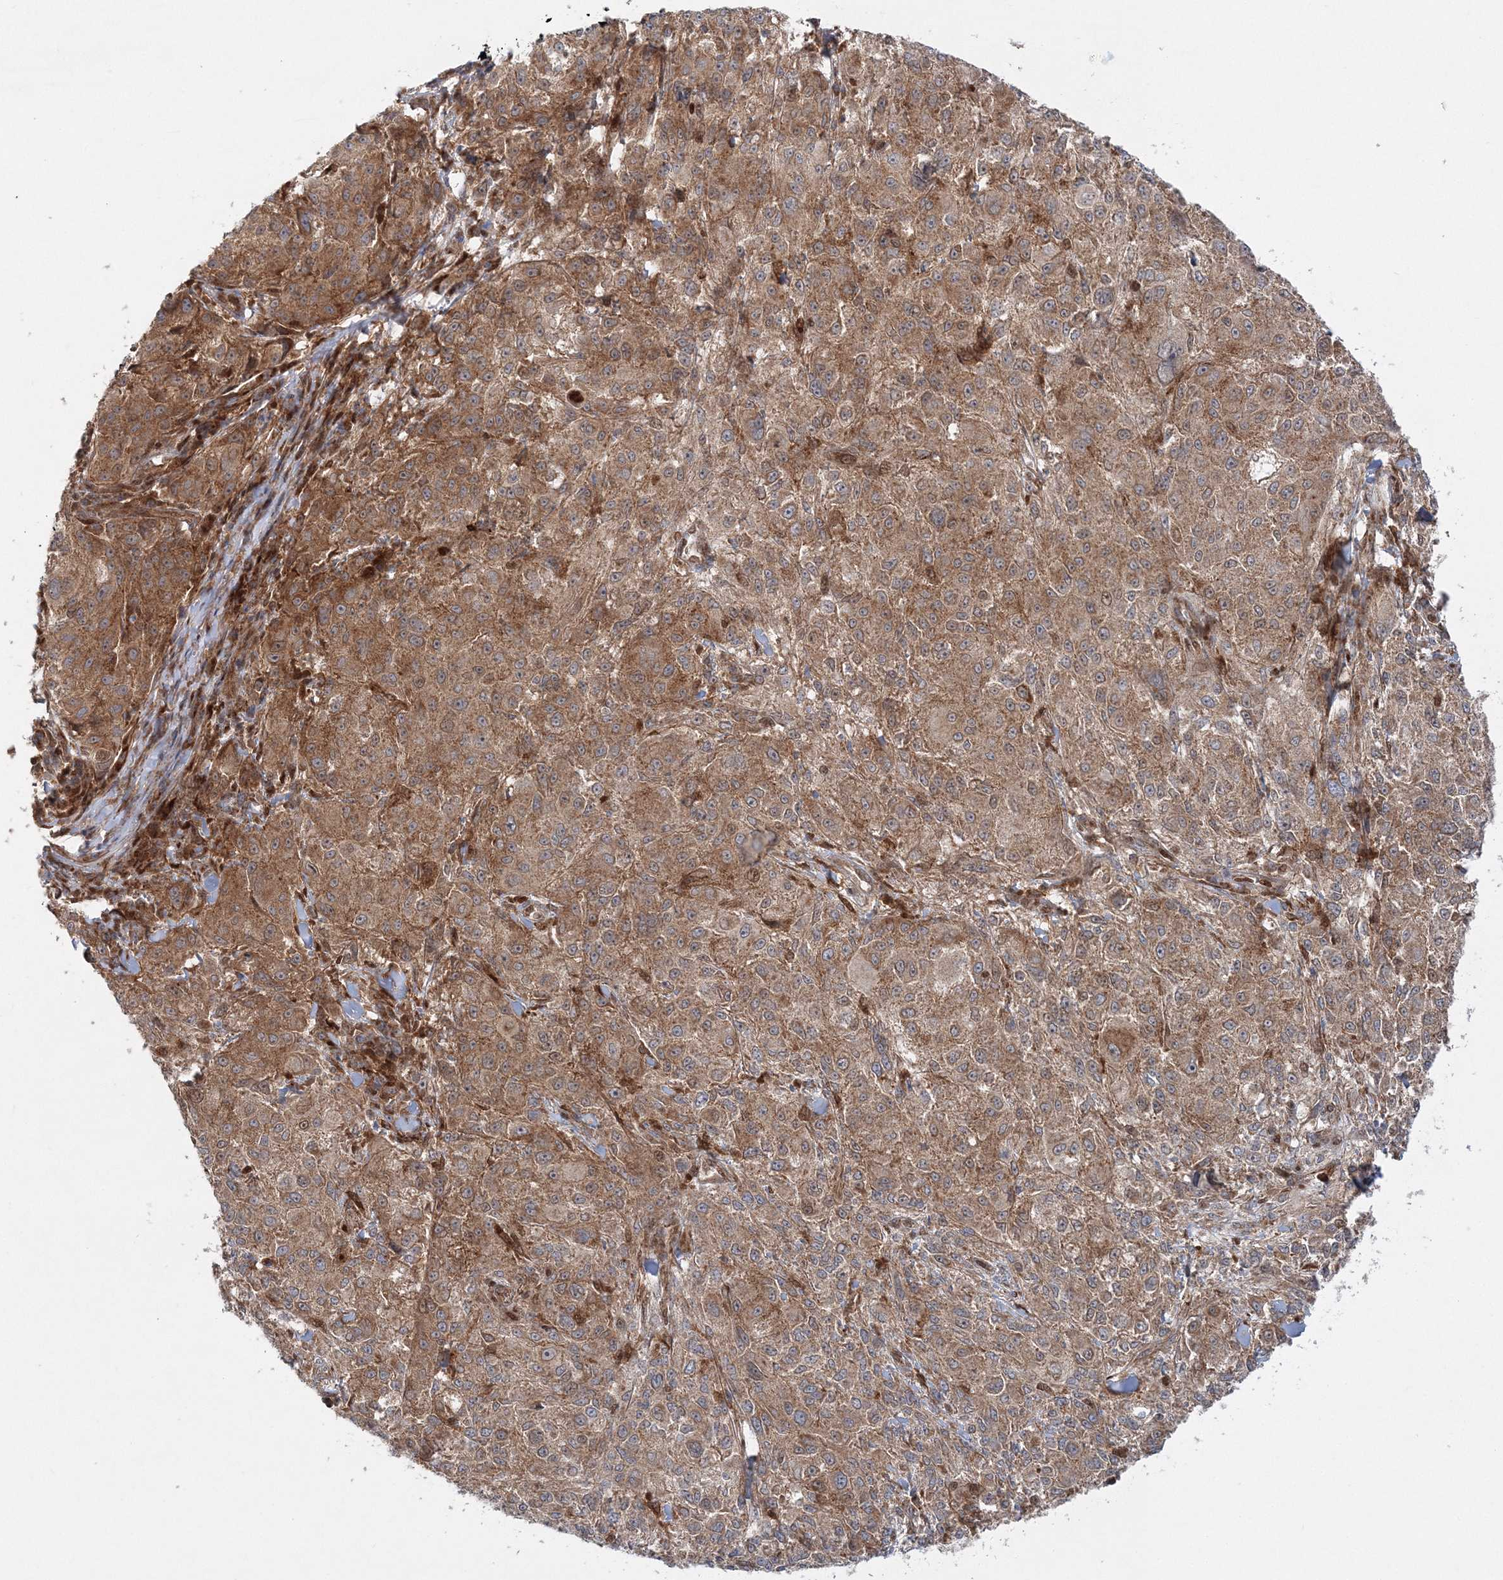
{"staining": {"intensity": "moderate", "quantity": ">75%", "location": "cytoplasmic/membranous"}, "tissue": "melanoma", "cell_type": "Tumor cells", "image_type": "cancer", "snomed": [{"axis": "morphology", "description": "Necrosis, NOS"}, {"axis": "morphology", "description": "Malignant melanoma, NOS"}, {"axis": "topography", "description": "Skin"}], "caption": "DAB immunohistochemical staining of human melanoma reveals moderate cytoplasmic/membranous protein expression in about >75% of tumor cells.", "gene": "RAB11FIP2", "patient": {"sex": "female", "age": 87}}